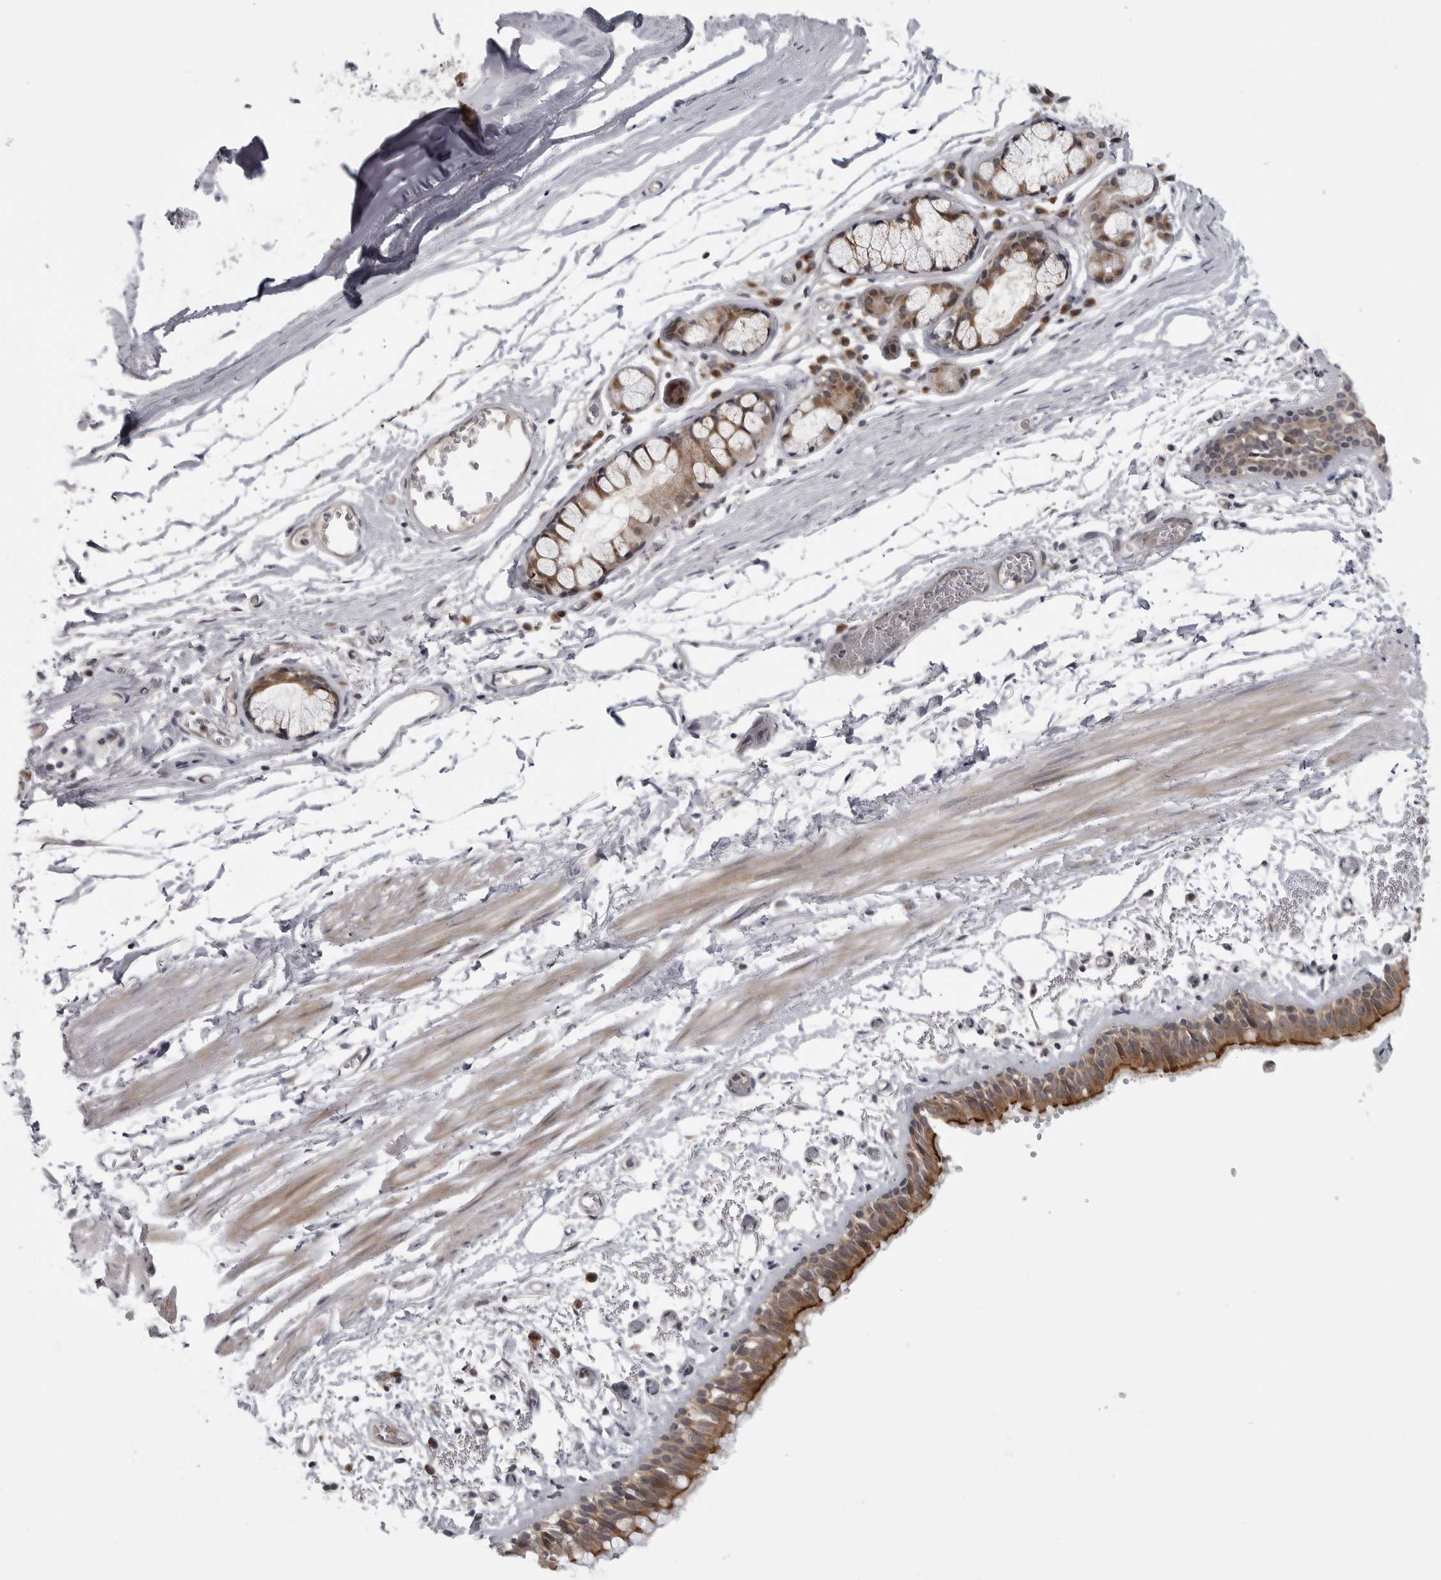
{"staining": {"intensity": "strong", "quantity": ">75%", "location": "cytoplasmic/membranous"}, "tissue": "bronchus", "cell_type": "Respiratory epithelial cells", "image_type": "normal", "snomed": [{"axis": "morphology", "description": "Normal tissue, NOS"}, {"axis": "topography", "description": "Bronchus"}, {"axis": "topography", "description": "Lung"}], "caption": "Strong cytoplasmic/membranous positivity is seen in about >75% of respiratory epithelial cells in normal bronchus.", "gene": "LRRC45", "patient": {"sex": "male", "age": 56}}